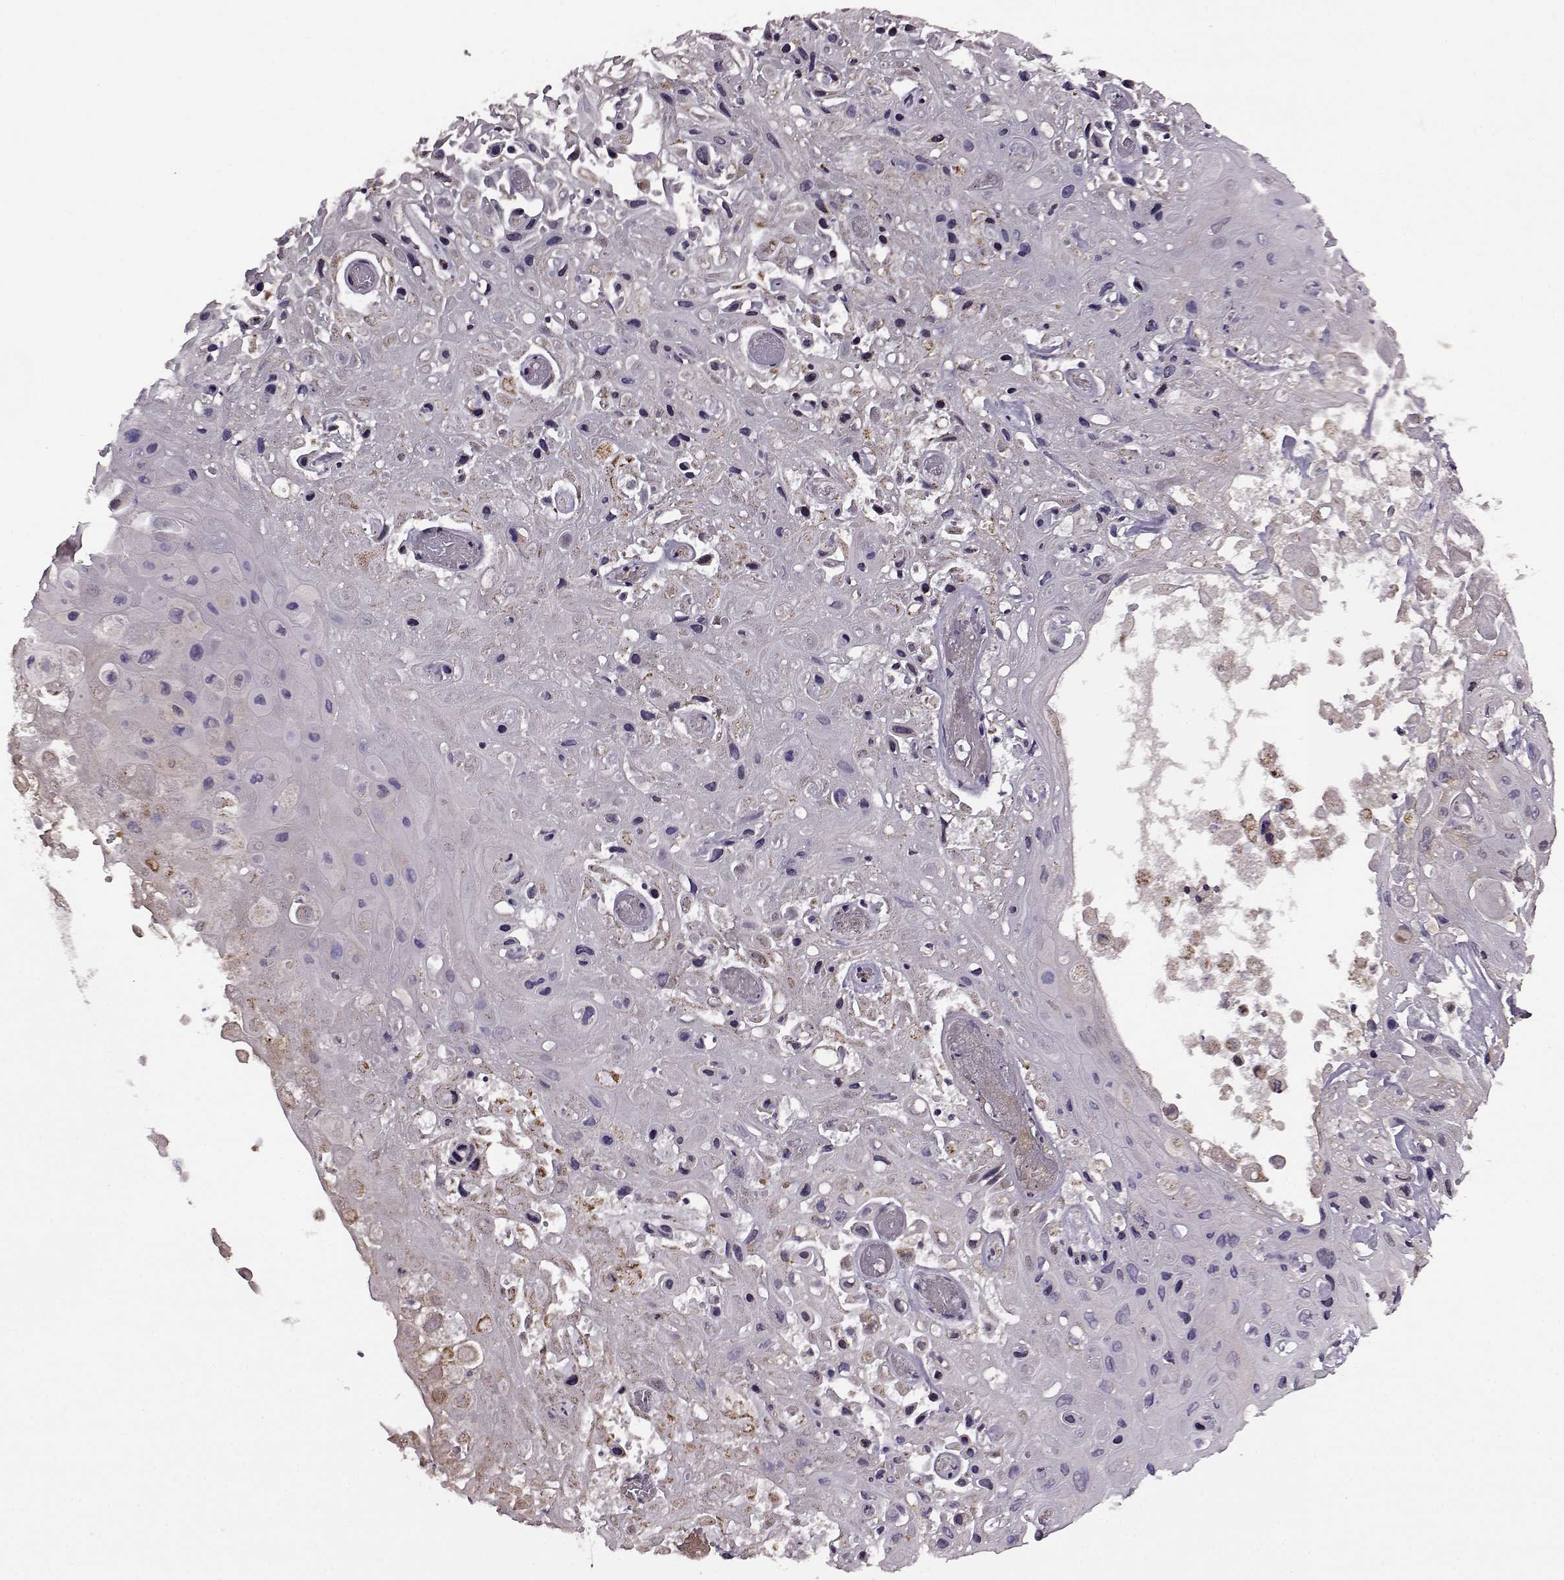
{"staining": {"intensity": "moderate", "quantity": "25%-75%", "location": "cytoplasmic/membranous"}, "tissue": "skin cancer", "cell_type": "Tumor cells", "image_type": "cancer", "snomed": [{"axis": "morphology", "description": "Squamous cell carcinoma, NOS"}, {"axis": "topography", "description": "Skin"}], "caption": "Immunohistochemical staining of skin cancer (squamous cell carcinoma) shows medium levels of moderate cytoplasmic/membranous staining in approximately 25%-75% of tumor cells.", "gene": "MTSS1", "patient": {"sex": "male", "age": 82}}